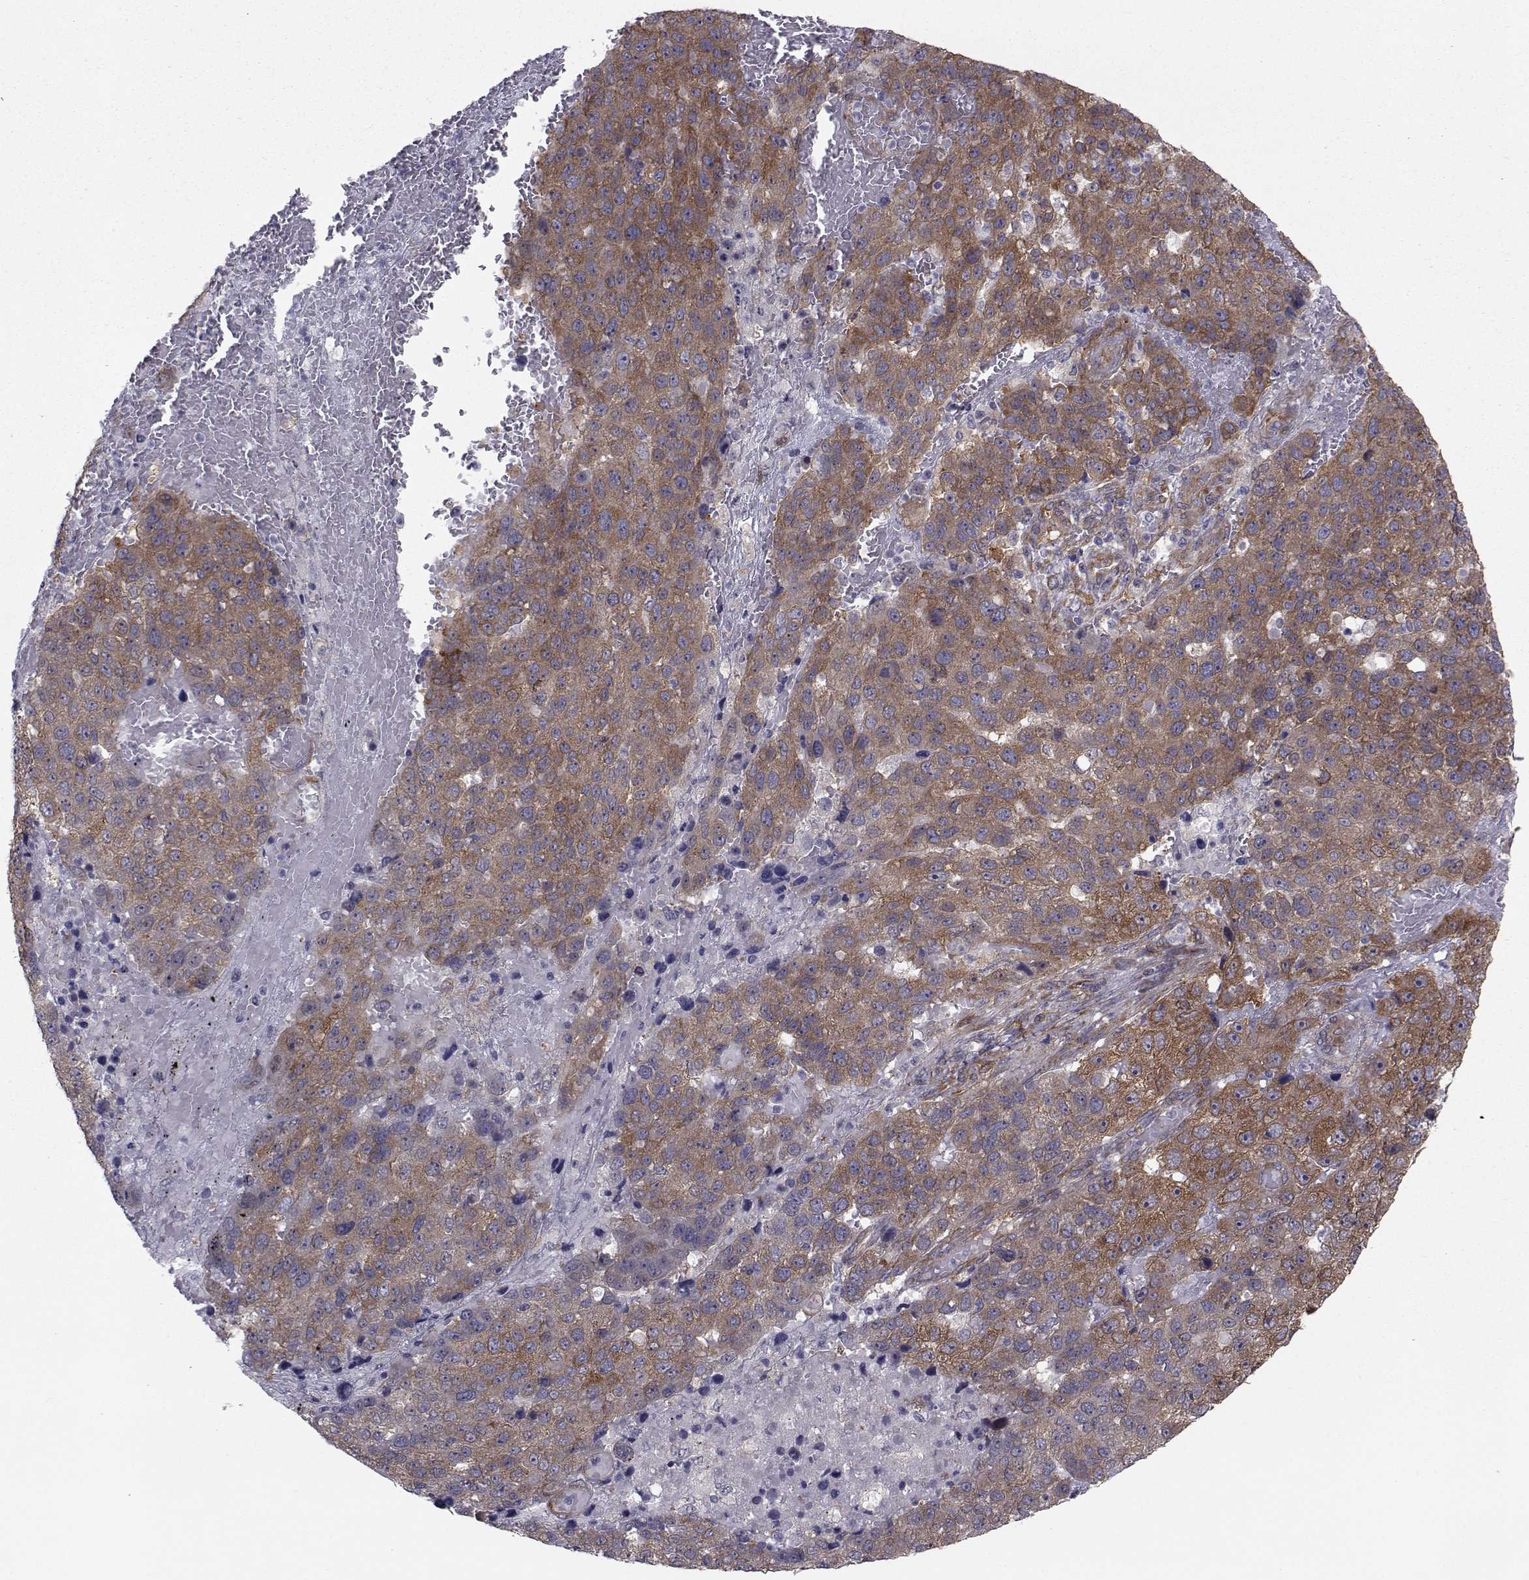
{"staining": {"intensity": "moderate", "quantity": ">75%", "location": "cytoplasmic/membranous"}, "tissue": "pancreatic cancer", "cell_type": "Tumor cells", "image_type": "cancer", "snomed": [{"axis": "morphology", "description": "Adenocarcinoma, NOS"}, {"axis": "topography", "description": "Pancreas"}], "caption": "Pancreatic adenocarcinoma tissue reveals moderate cytoplasmic/membranous positivity in approximately >75% of tumor cells, visualized by immunohistochemistry.", "gene": "TRIP10", "patient": {"sex": "female", "age": 61}}